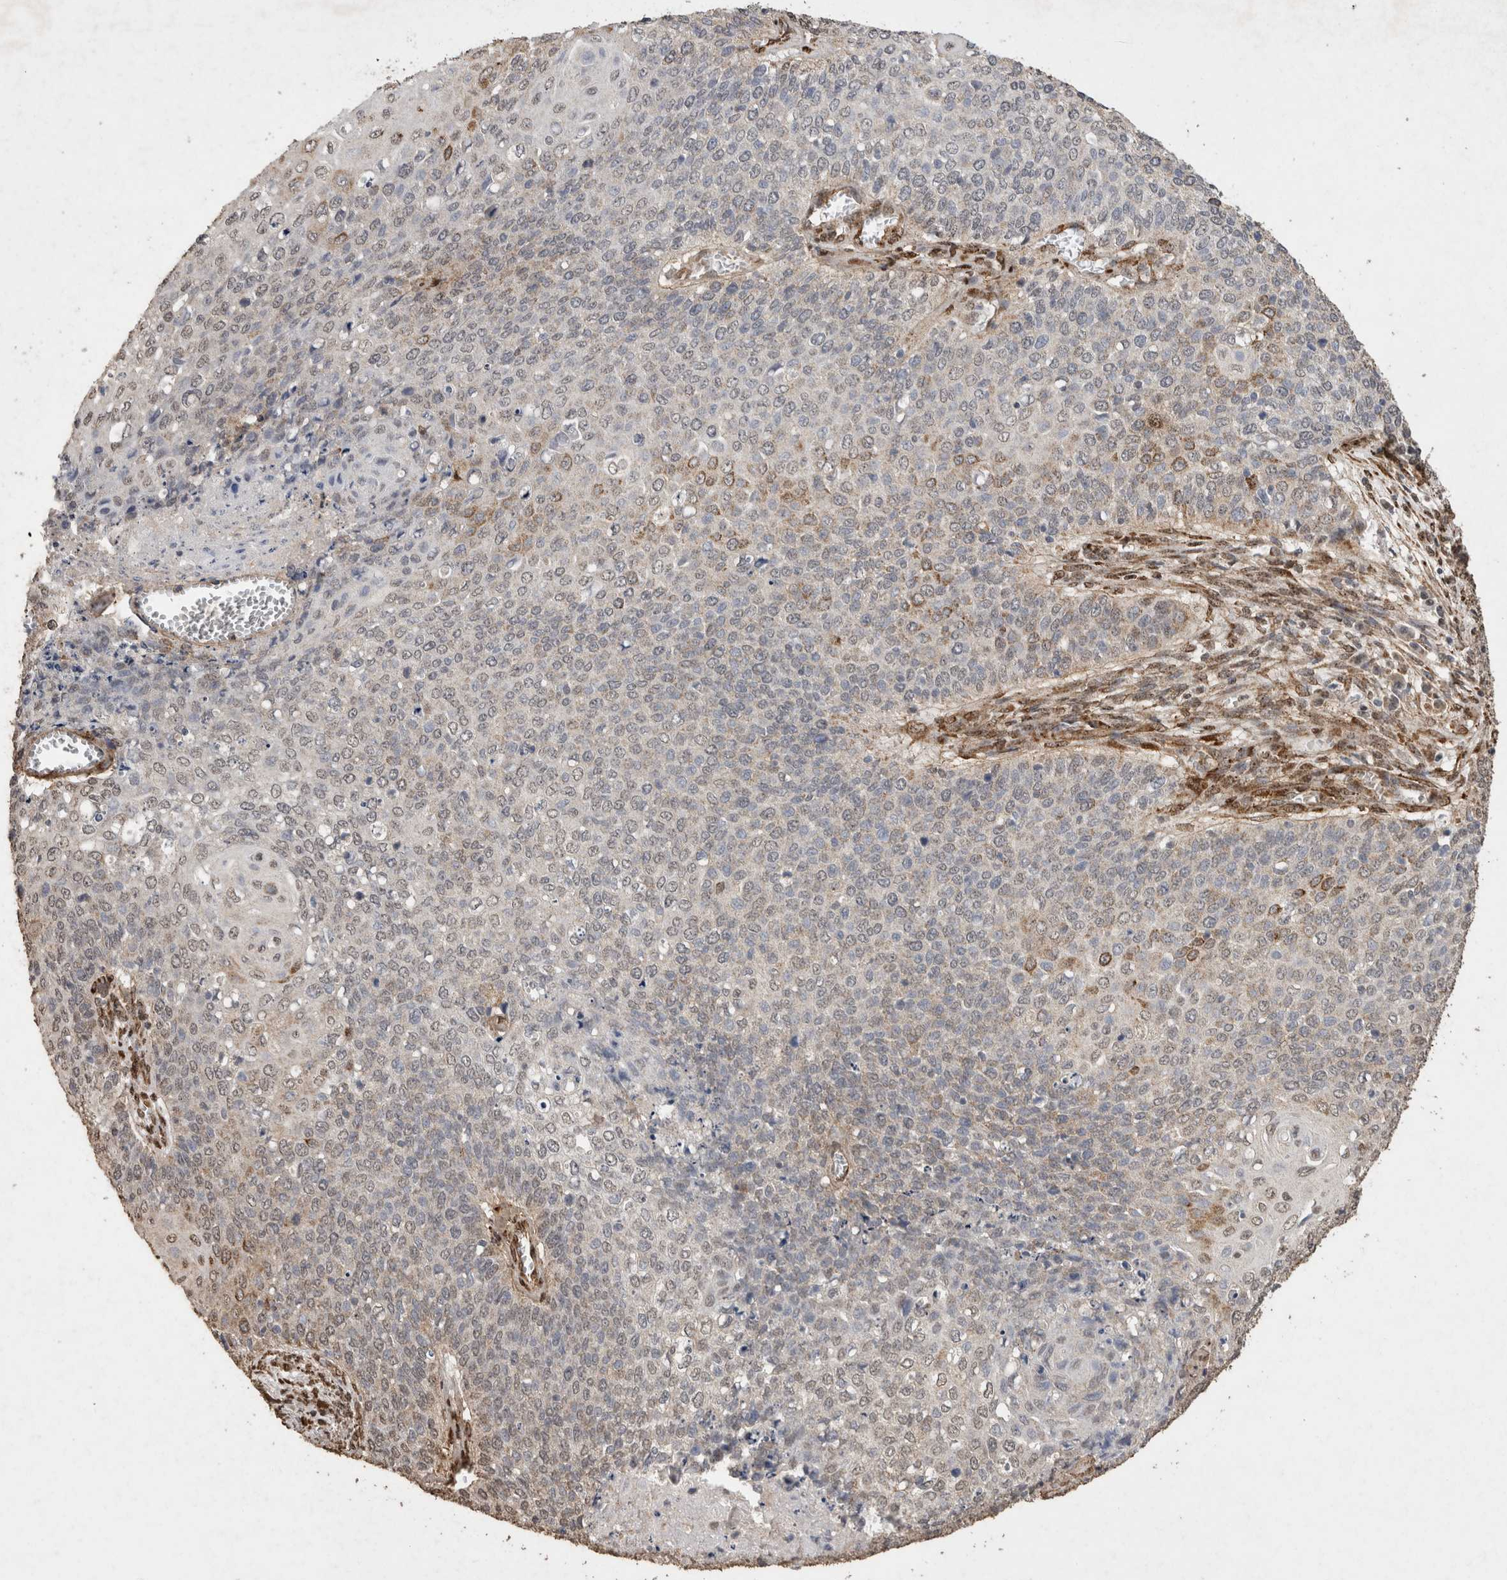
{"staining": {"intensity": "moderate", "quantity": "<25%", "location": "cytoplasmic/membranous,nuclear"}, "tissue": "cervical cancer", "cell_type": "Tumor cells", "image_type": "cancer", "snomed": [{"axis": "morphology", "description": "Squamous cell carcinoma, NOS"}, {"axis": "topography", "description": "Cervix"}], "caption": "An immunohistochemistry (IHC) photomicrograph of neoplastic tissue is shown. Protein staining in brown highlights moderate cytoplasmic/membranous and nuclear positivity in squamous cell carcinoma (cervical) within tumor cells.", "gene": "C1QTNF5", "patient": {"sex": "female", "age": 39}}